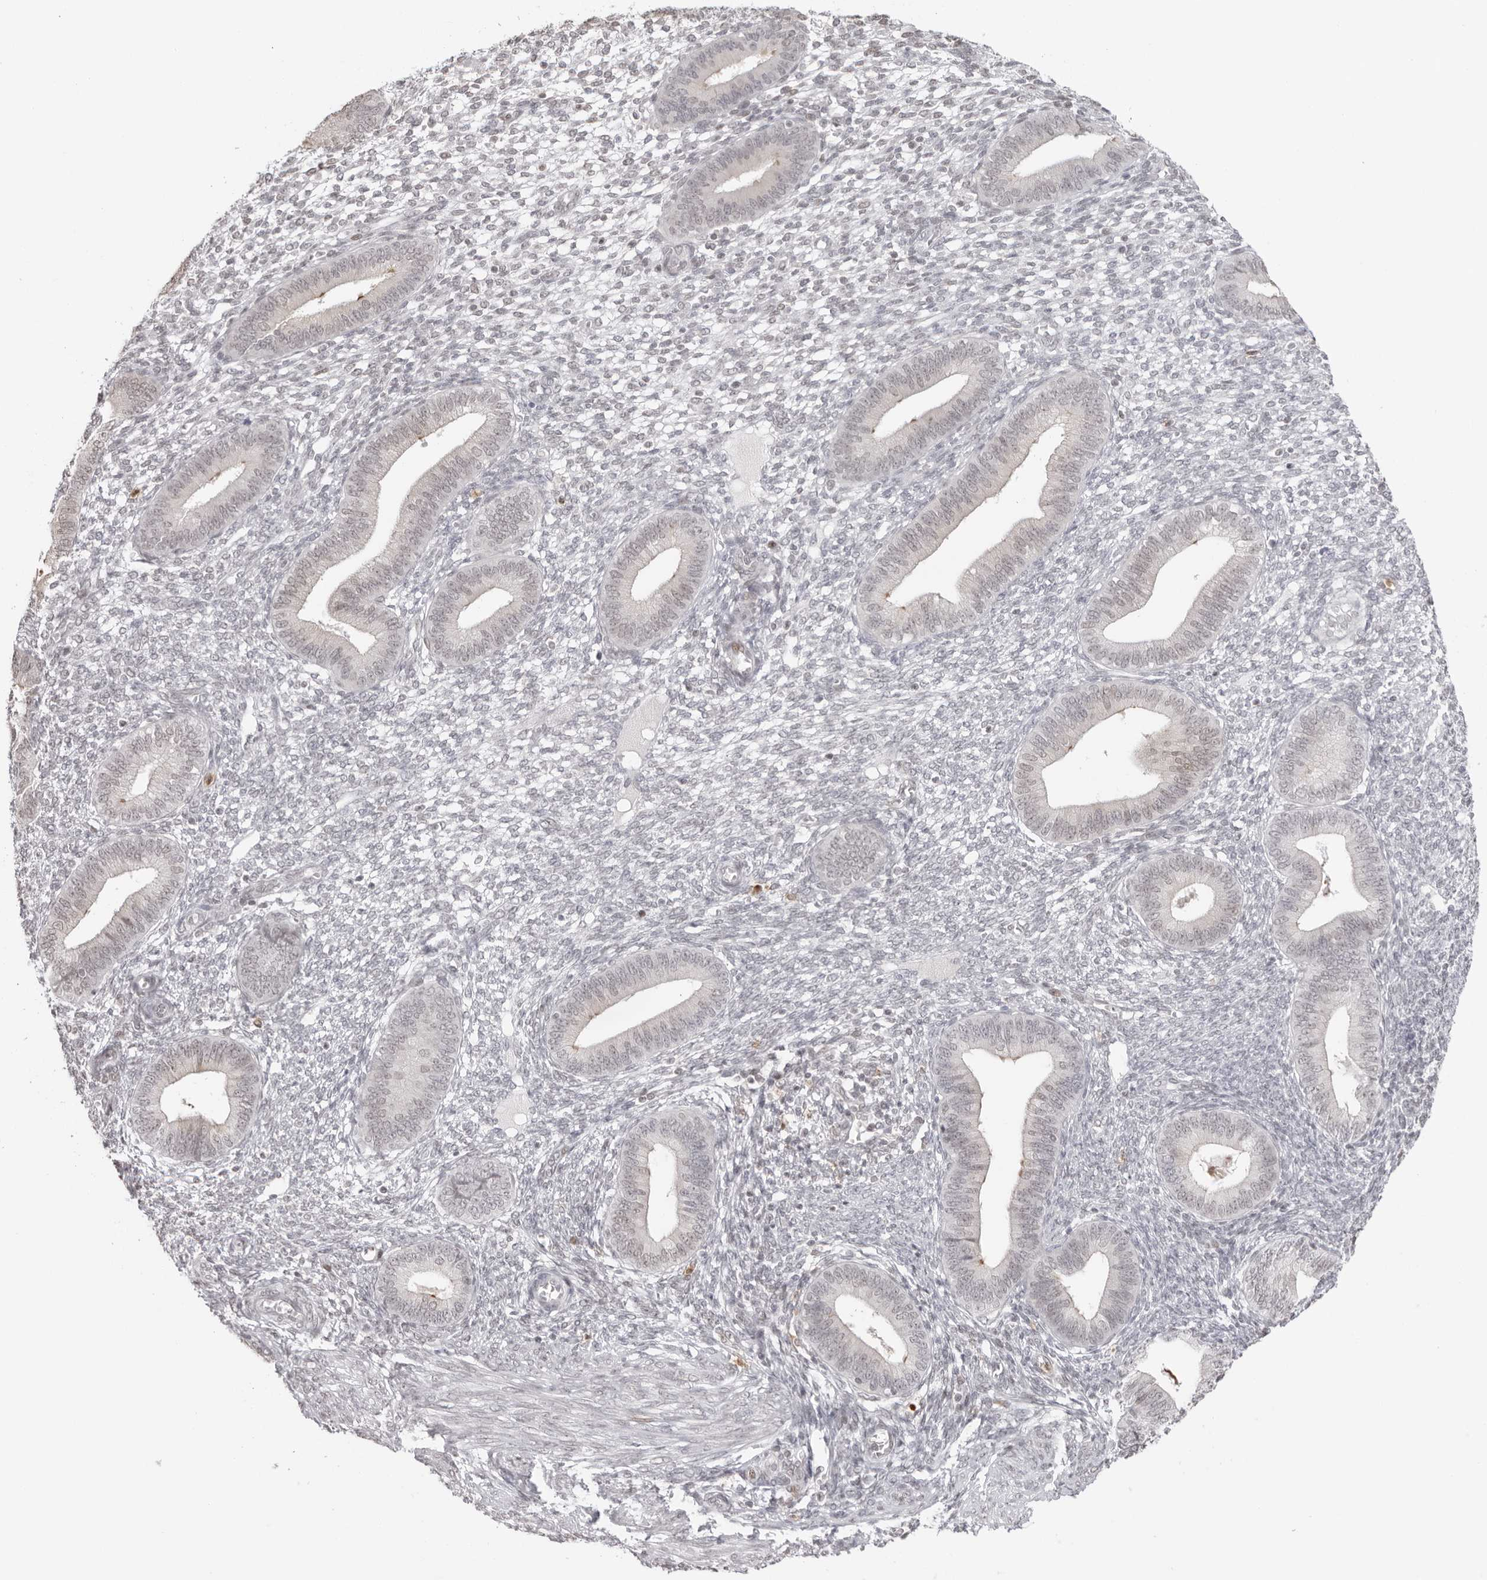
{"staining": {"intensity": "negative", "quantity": "none", "location": "none"}, "tissue": "endometrium", "cell_type": "Cells in endometrial stroma", "image_type": "normal", "snomed": [{"axis": "morphology", "description": "Normal tissue, NOS"}, {"axis": "topography", "description": "Endometrium"}], "caption": "DAB immunohistochemical staining of benign human endometrium demonstrates no significant positivity in cells in endometrial stroma. Nuclei are stained in blue.", "gene": "RNF146", "patient": {"sex": "female", "age": 46}}